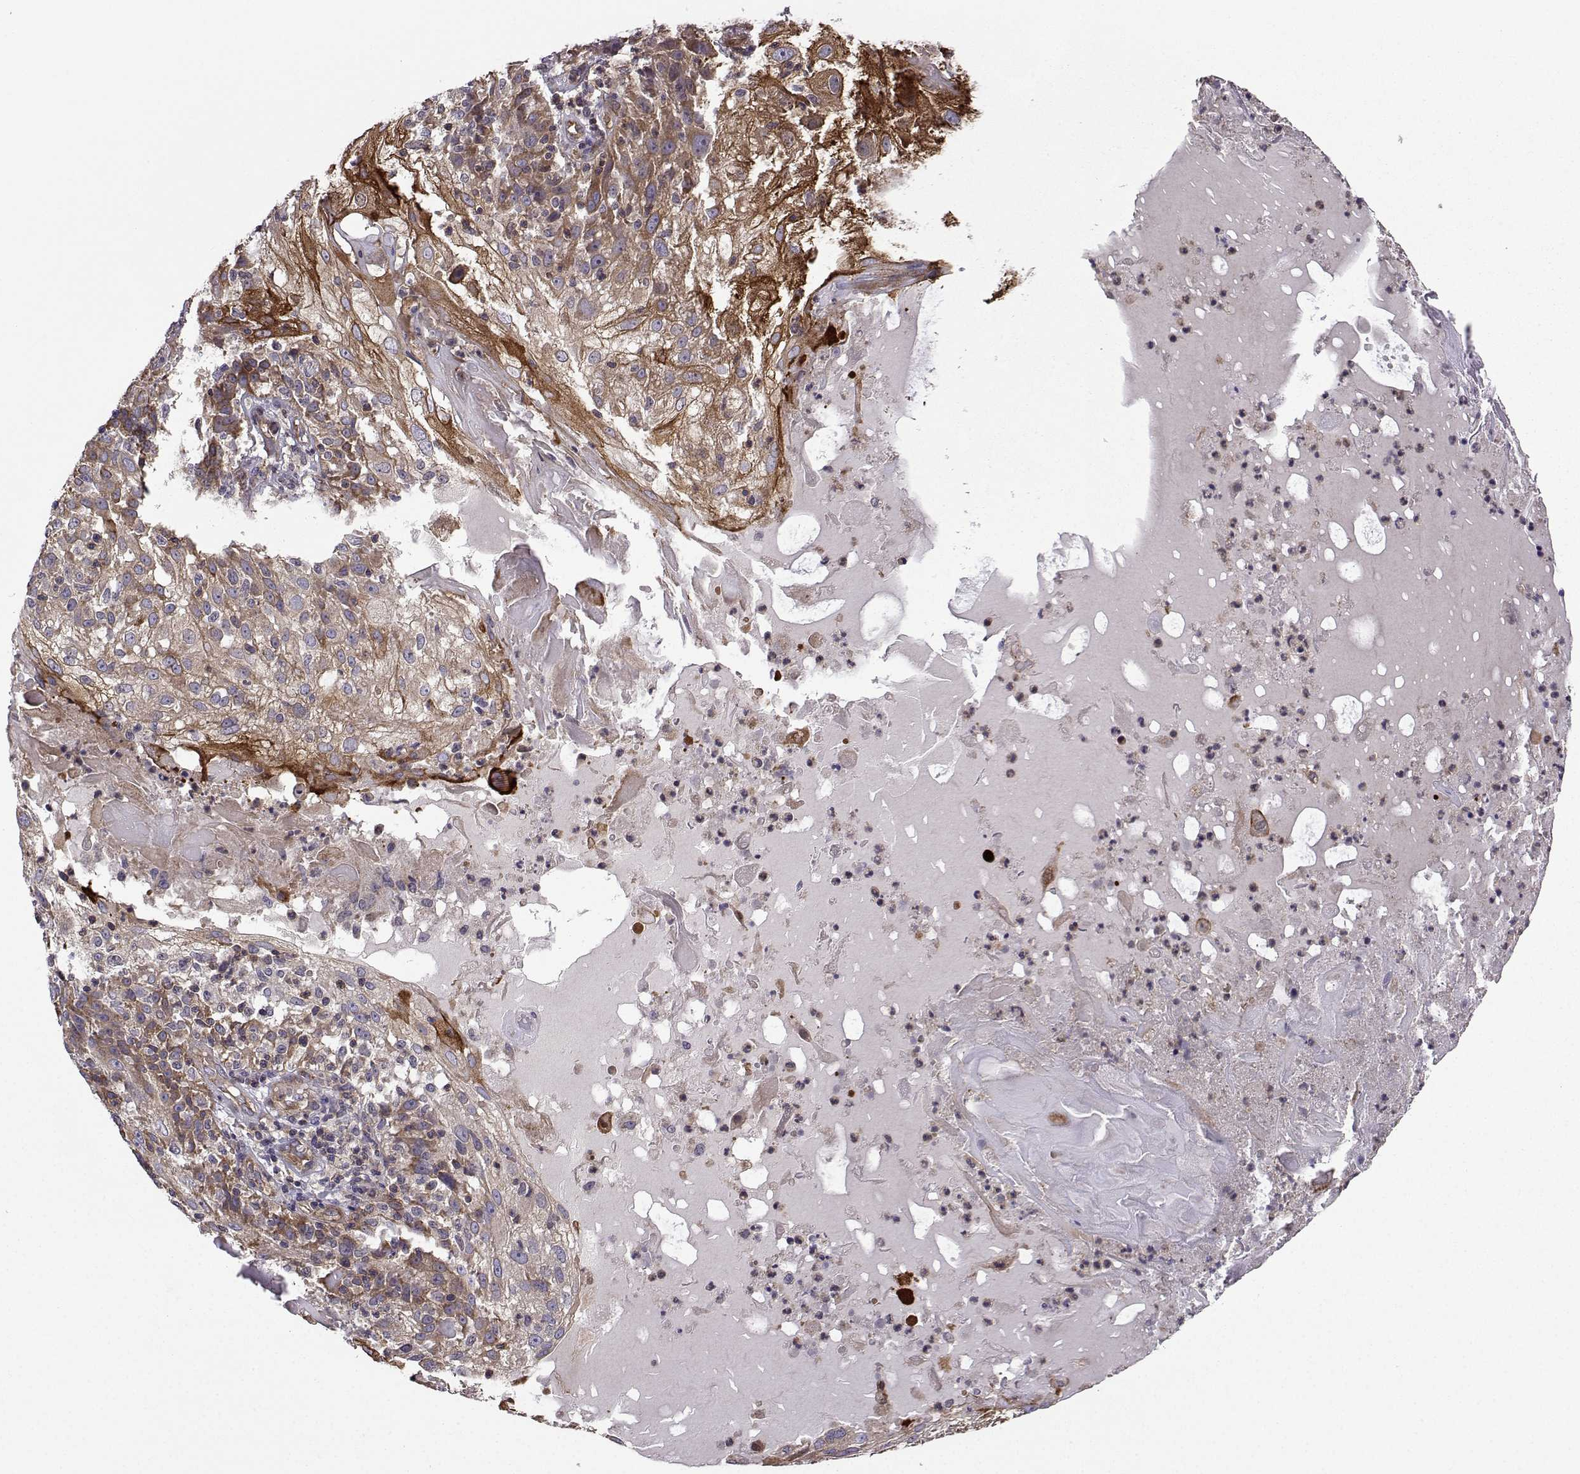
{"staining": {"intensity": "strong", "quantity": ">75%", "location": "cytoplasmic/membranous"}, "tissue": "skin cancer", "cell_type": "Tumor cells", "image_type": "cancer", "snomed": [{"axis": "morphology", "description": "Normal tissue, NOS"}, {"axis": "morphology", "description": "Squamous cell carcinoma, NOS"}, {"axis": "topography", "description": "Skin"}], "caption": "Strong cytoplasmic/membranous expression for a protein is identified in approximately >75% of tumor cells of squamous cell carcinoma (skin) using immunohistochemistry (IHC).", "gene": "ITGB8", "patient": {"sex": "female", "age": 83}}